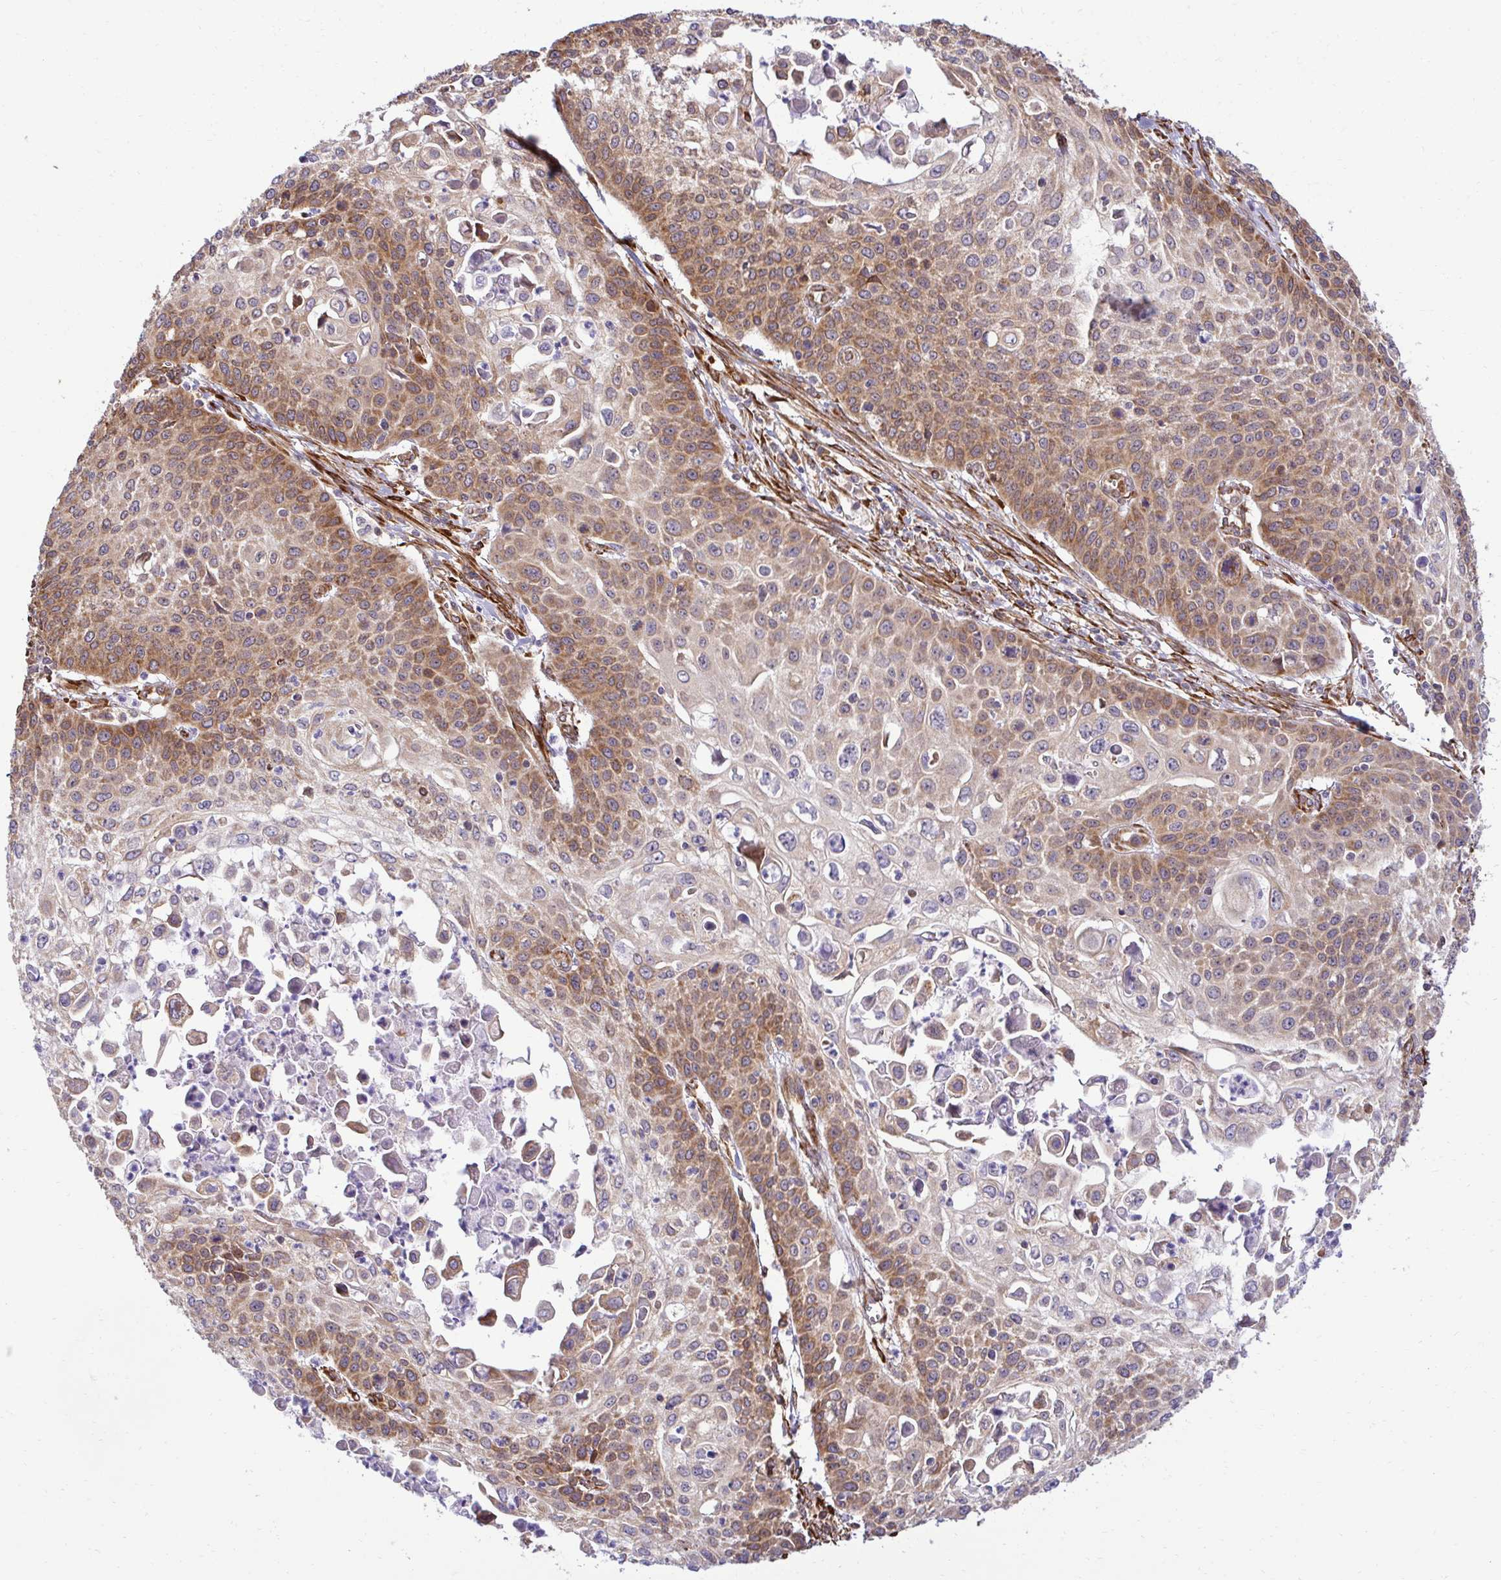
{"staining": {"intensity": "moderate", "quantity": "25%-75%", "location": "cytoplasmic/membranous,nuclear"}, "tissue": "cervical cancer", "cell_type": "Tumor cells", "image_type": "cancer", "snomed": [{"axis": "morphology", "description": "Squamous cell carcinoma, NOS"}, {"axis": "topography", "description": "Cervix"}], "caption": "DAB (3,3'-diaminobenzidine) immunohistochemical staining of human squamous cell carcinoma (cervical) exhibits moderate cytoplasmic/membranous and nuclear protein staining in about 25%-75% of tumor cells. Immunohistochemistry (ihc) stains the protein of interest in brown and the nuclei are stained blue.", "gene": "HPS1", "patient": {"sex": "female", "age": 65}}